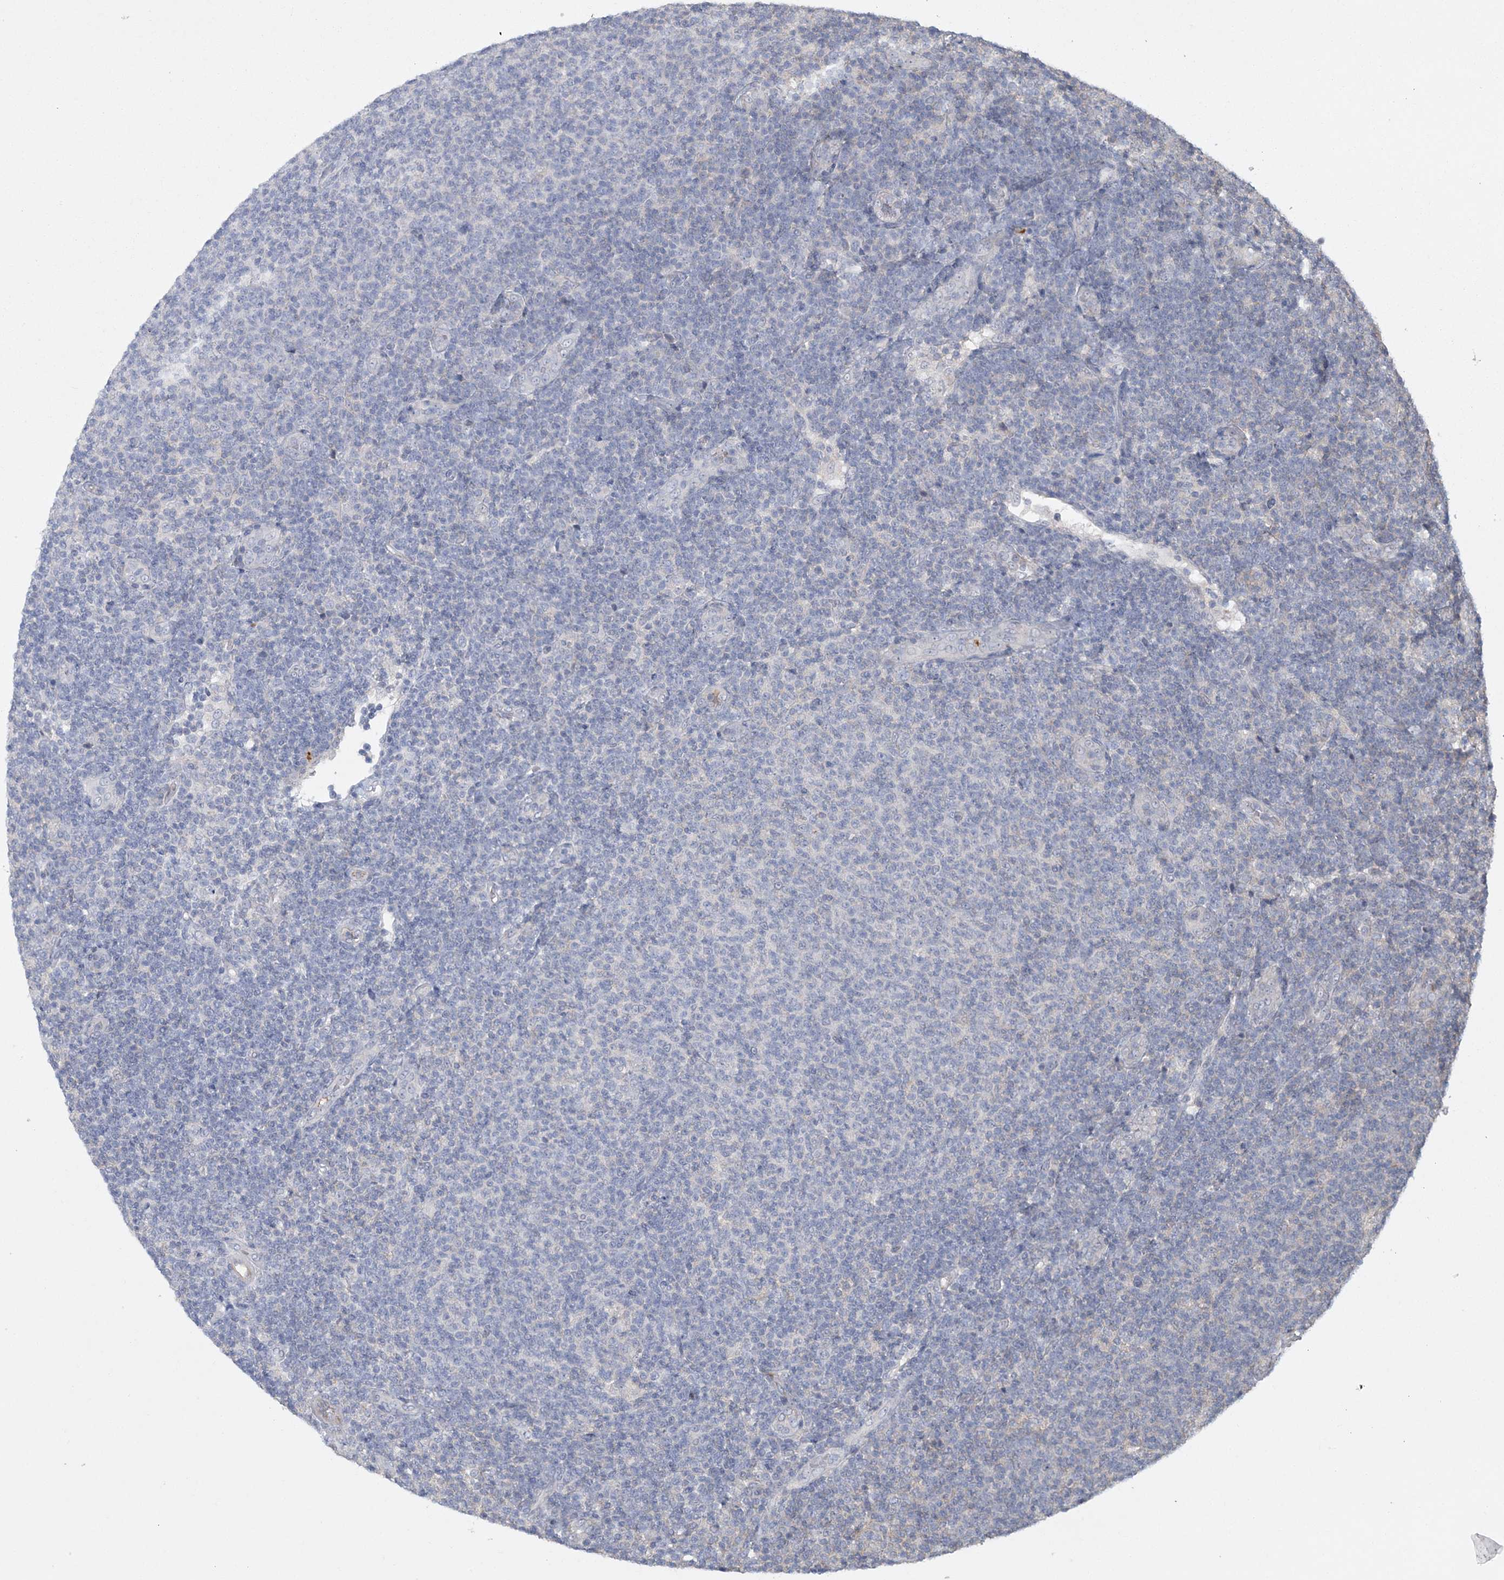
{"staining": {"intensity": "negative", "quantity": "none", "location": "none"}, "tissue": "lymphoma", "cell_type": "Tumor cells", "image_type": "cancer", "snomed": [{"axis": "morphology", "description": "Malignant lymphoma, non-Hodgkin's type, Low grade"}, {"axis": "topography", "description": "Lymph node"}], "caption": "Histopathology image shows no protein positivity in tumor cells of low-grade malignant lymphoma, non-Hodgkin's type tissue.", "gene": "DPCD", "patient": {"sex": "male", "age": 66}}